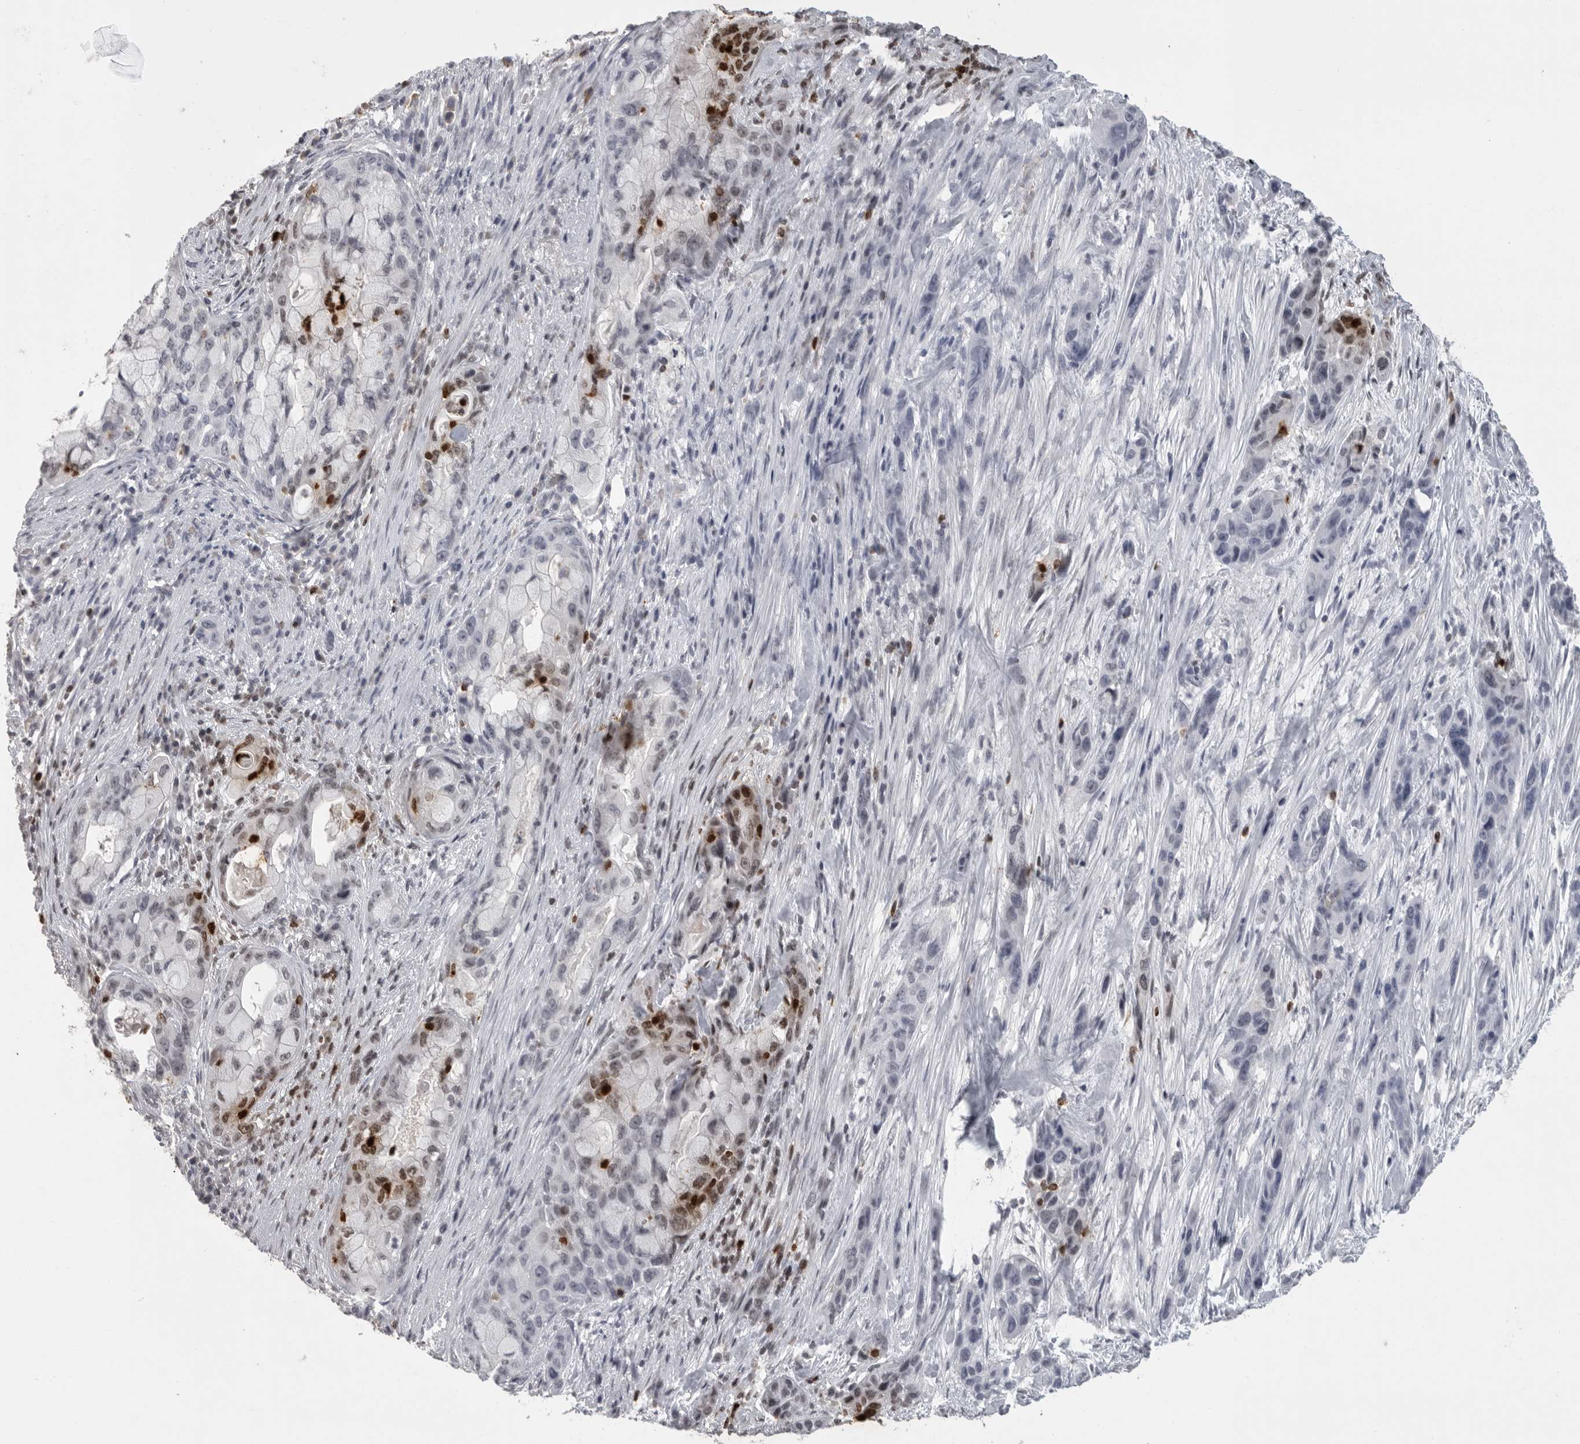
{"staining": {"intensity": "negative", "quantity": "none", "location": "none"}, "tissue": "pancreatic cancer", "cell_type": "Tumor cells", "image_type": "cancer", "snomed": [{"axis": "morphology", "description": "Adenocarcinoma, NOS"}, {"axis": "topography", "description": "Pancreas"}], "caption": "Immunohistochemistry (IHC) histopathology image of pancreatic cancer (adenocarcinoma) stained for a protein (brown), which reveals no positivity in tumor cells.", "gene": "GNLY", "patient": {"sex": "male", "age": 53}}